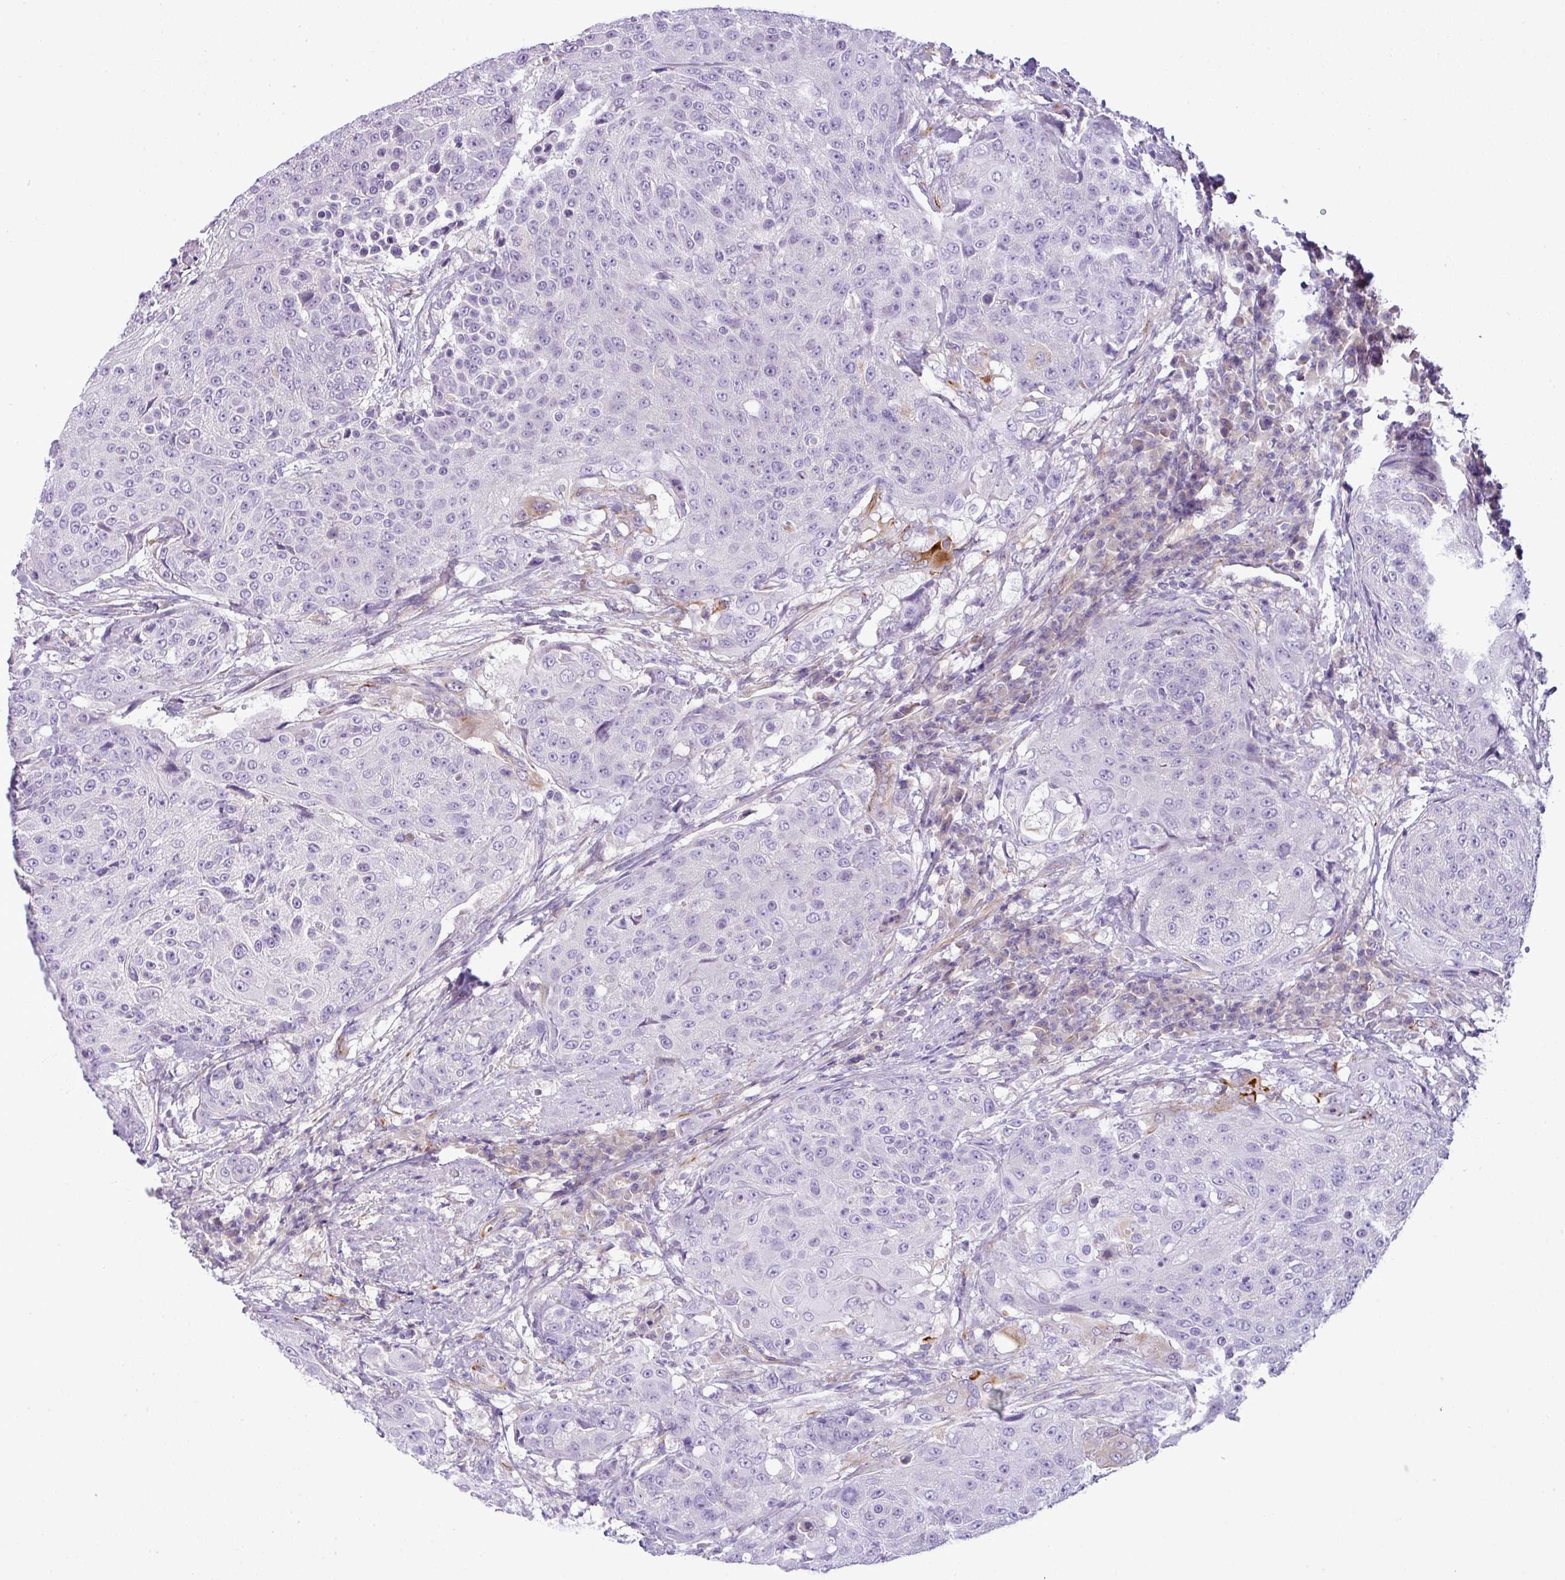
{"staining": {"intensity": "negative", "quantity": "none", "location": "none"}, "tissue": "urothelial cancer", "cell_type": "Tumor cells", "image_type": "cancer", "snomed": [{"axis": "morphology", "description": "Urothelial carcinoma, High grade"}, {"axis": "topography", "description": "Urinary bladder"}], "caption": "Immunohistochemistry micrograph of neoplastic tissue: urothelial carcinoma (high-grade) stained with DAB (3,3'-diaminobenzidine) shows no significant protein staining in tumor cells. Nuclei are stained in blue.", "gene": "ENSG00000273748", "patient": {"sex": "female", "age": 63}}